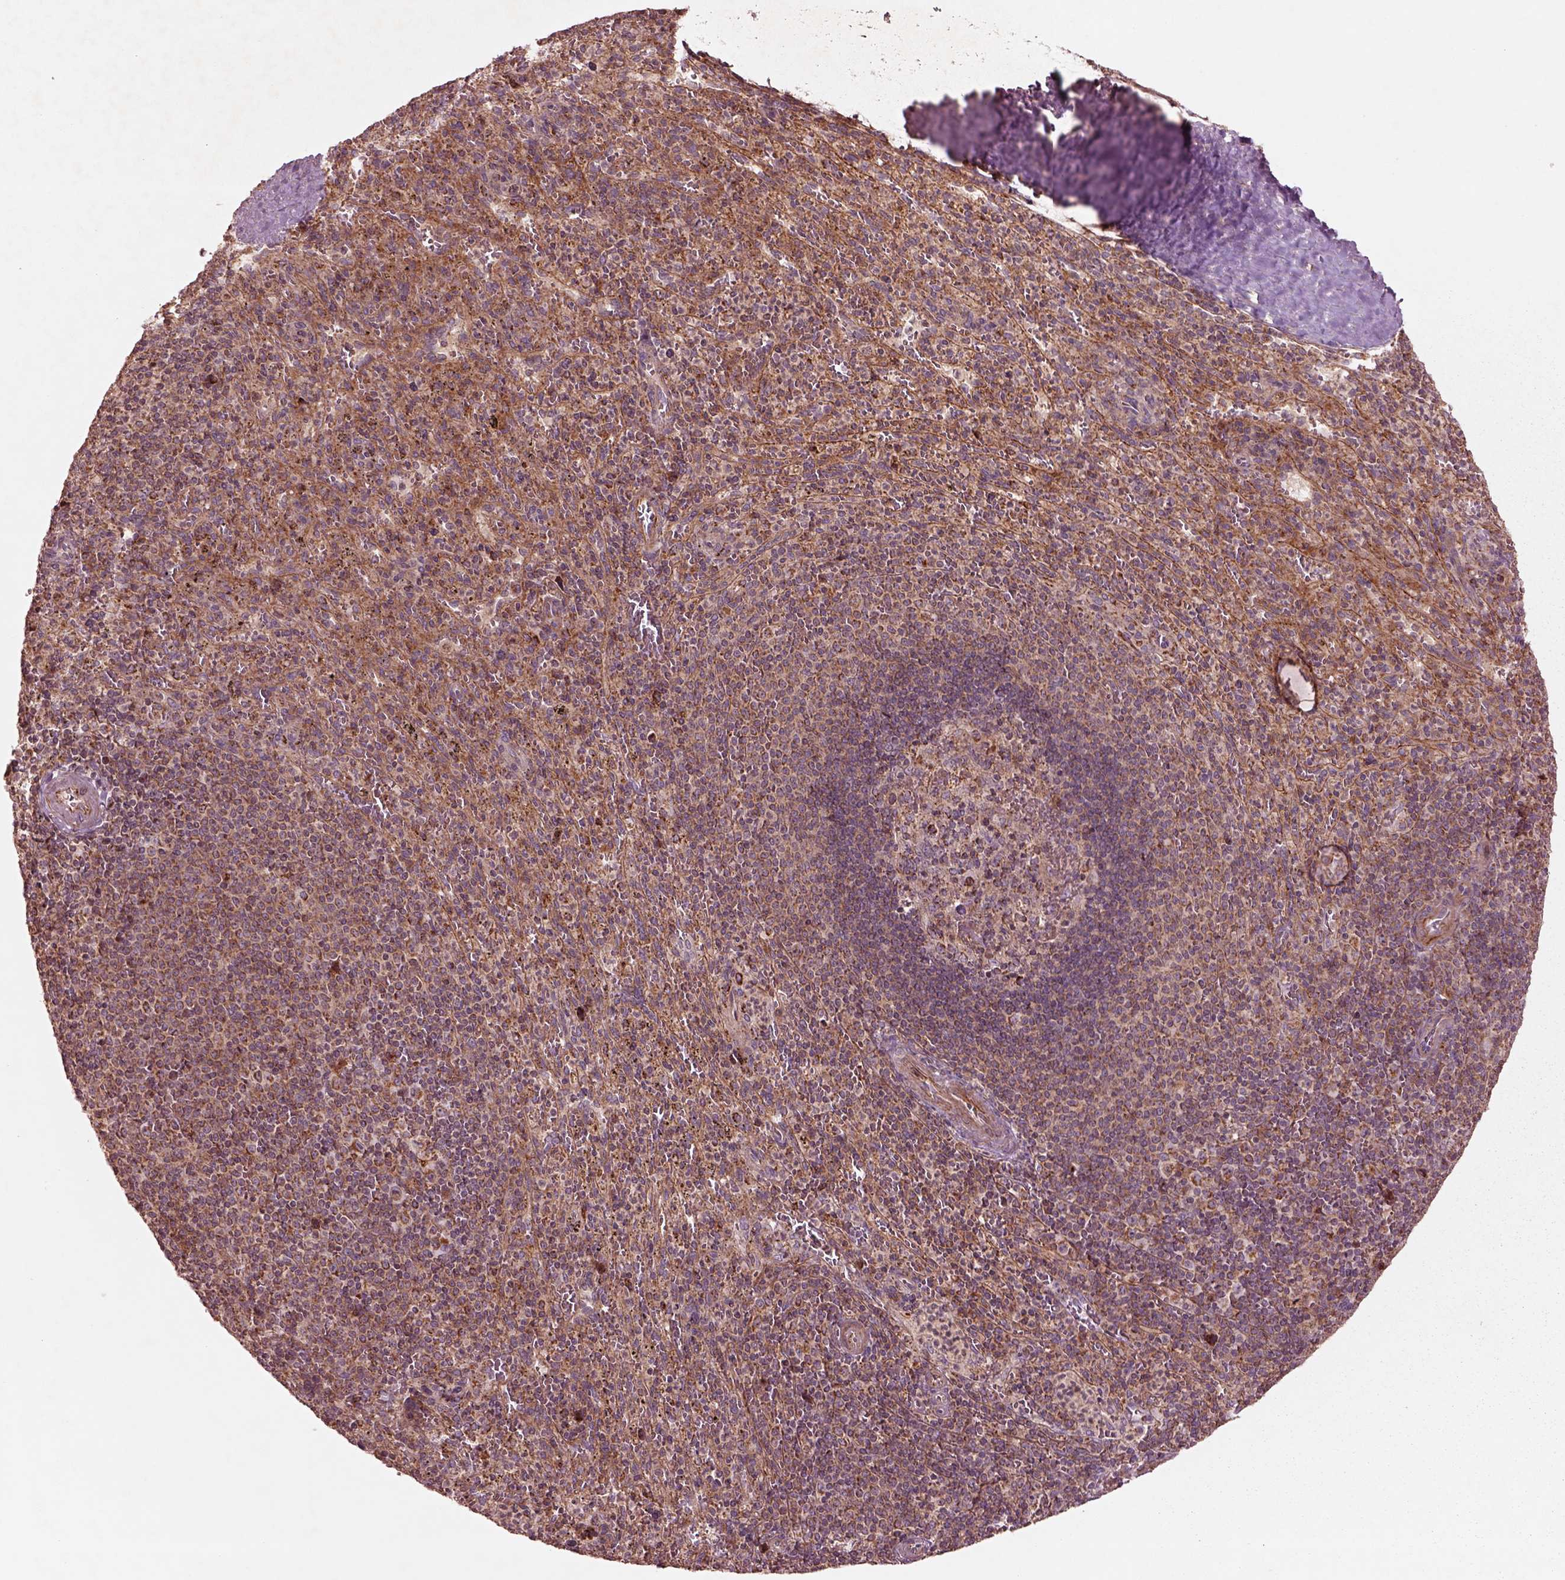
{"staining": {"intensity": "moderate", "quantity": "<25%", "location": "cytoplasmic/membranous"}, "tissue": "spleen", "cell_type": "Cells in red pulp", "image_type": "normal", "snomed": [{"axis": "morphology", "description": "Normal tissue, NOS"}, {"axis": "topography", "description": "Spleen"}], "caption": "This image demonstrates immunohistochemistry staining of unremarkable human spleen, with low moderate cytoplasmic/membranous staining in about <25% of cells in red pulp.", "gene": "SLC25A31", "patient": {"sex": "male", "age": 57}}